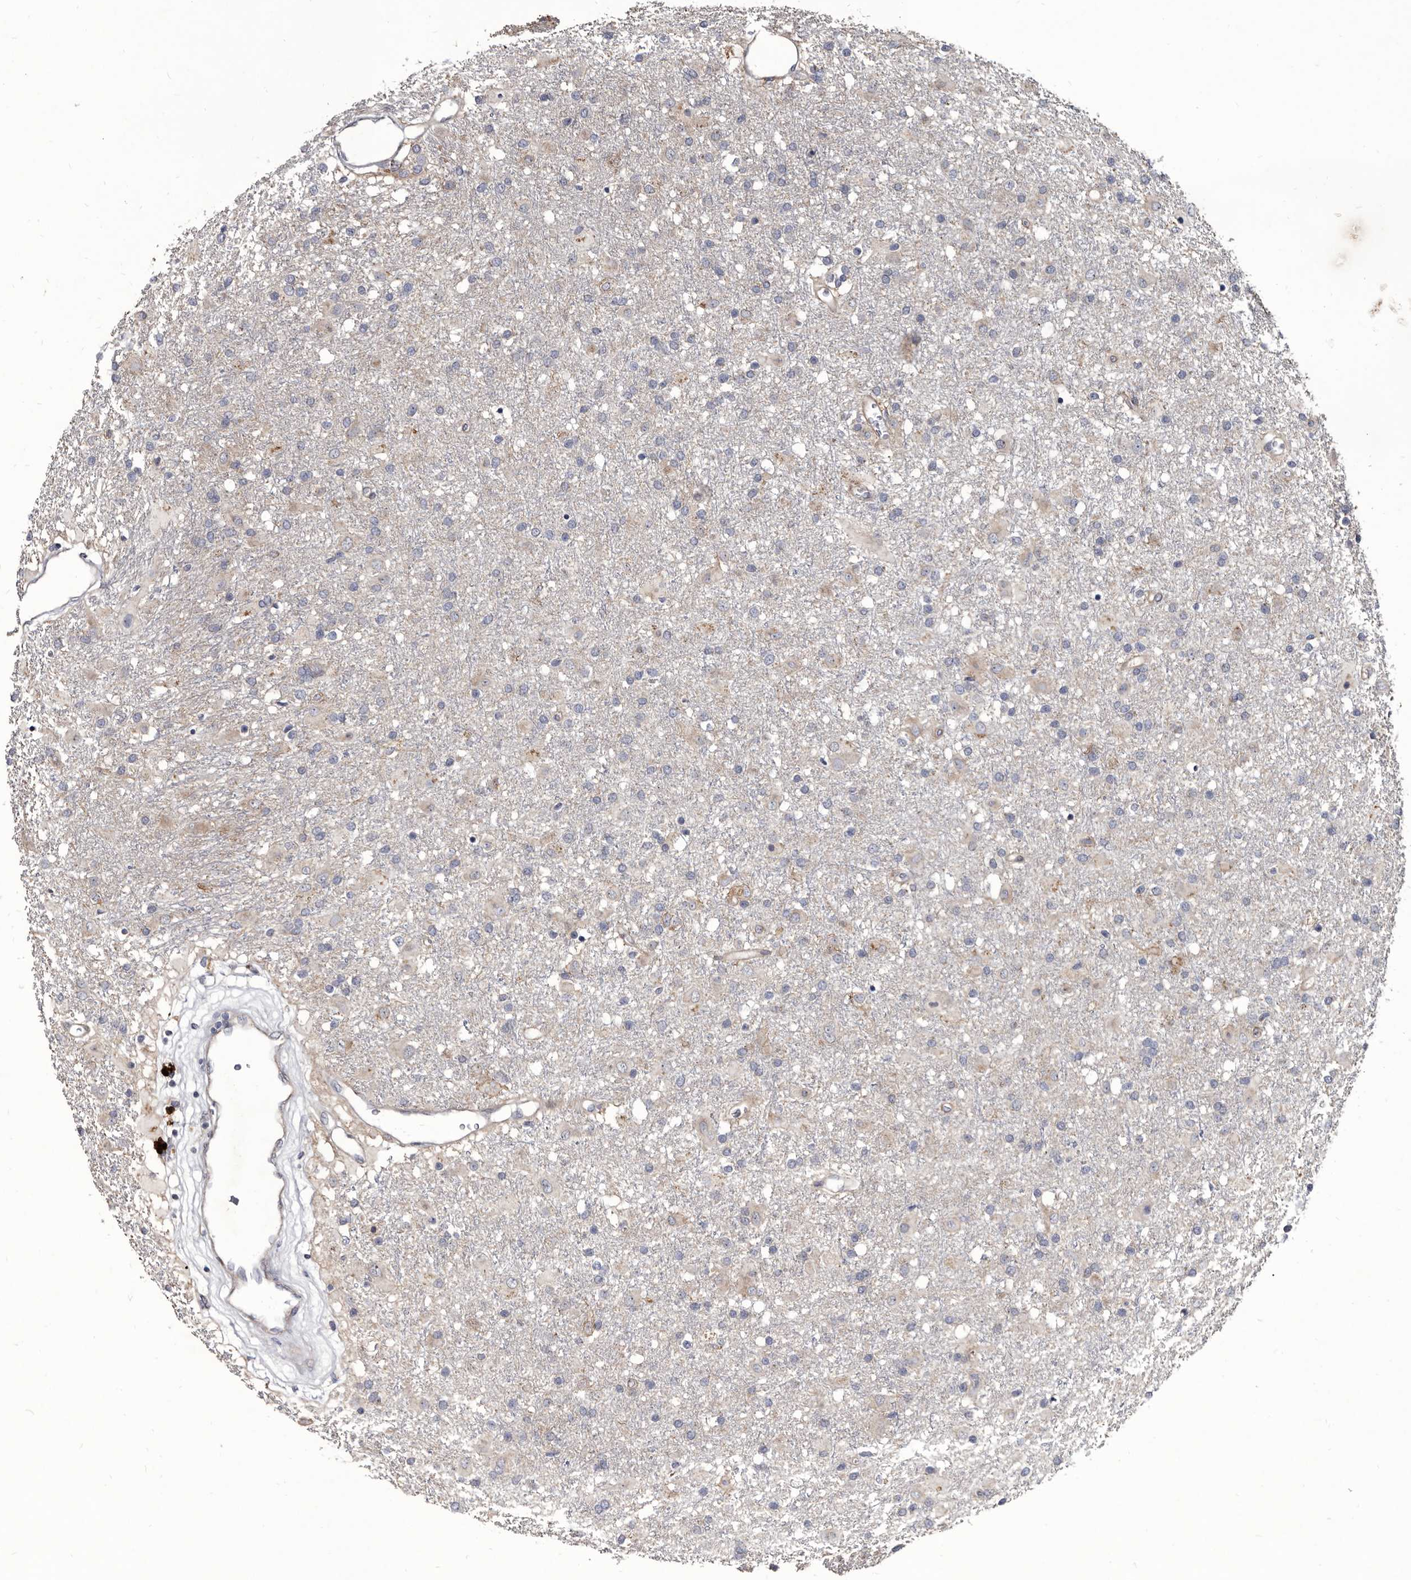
{"staining": {"intensity": "weak", "quantity": "<25%", "location": "cytoplasmic/membranous"}, "tissue": "glioma", "cell_type": "Tumor cells", "image_type": "cancer", "snomed": [{"axis": "morphology", "description": "Glioma, malignant, Low grade"}, {"axis": "topography", "description": "Brain"}], "caption": "The photomicrograph reveals no significant staining in tumor cells of low-grade glioma (malignant).", "gene": "PROM1", "patient": {"sex": "male", "age": 65}}